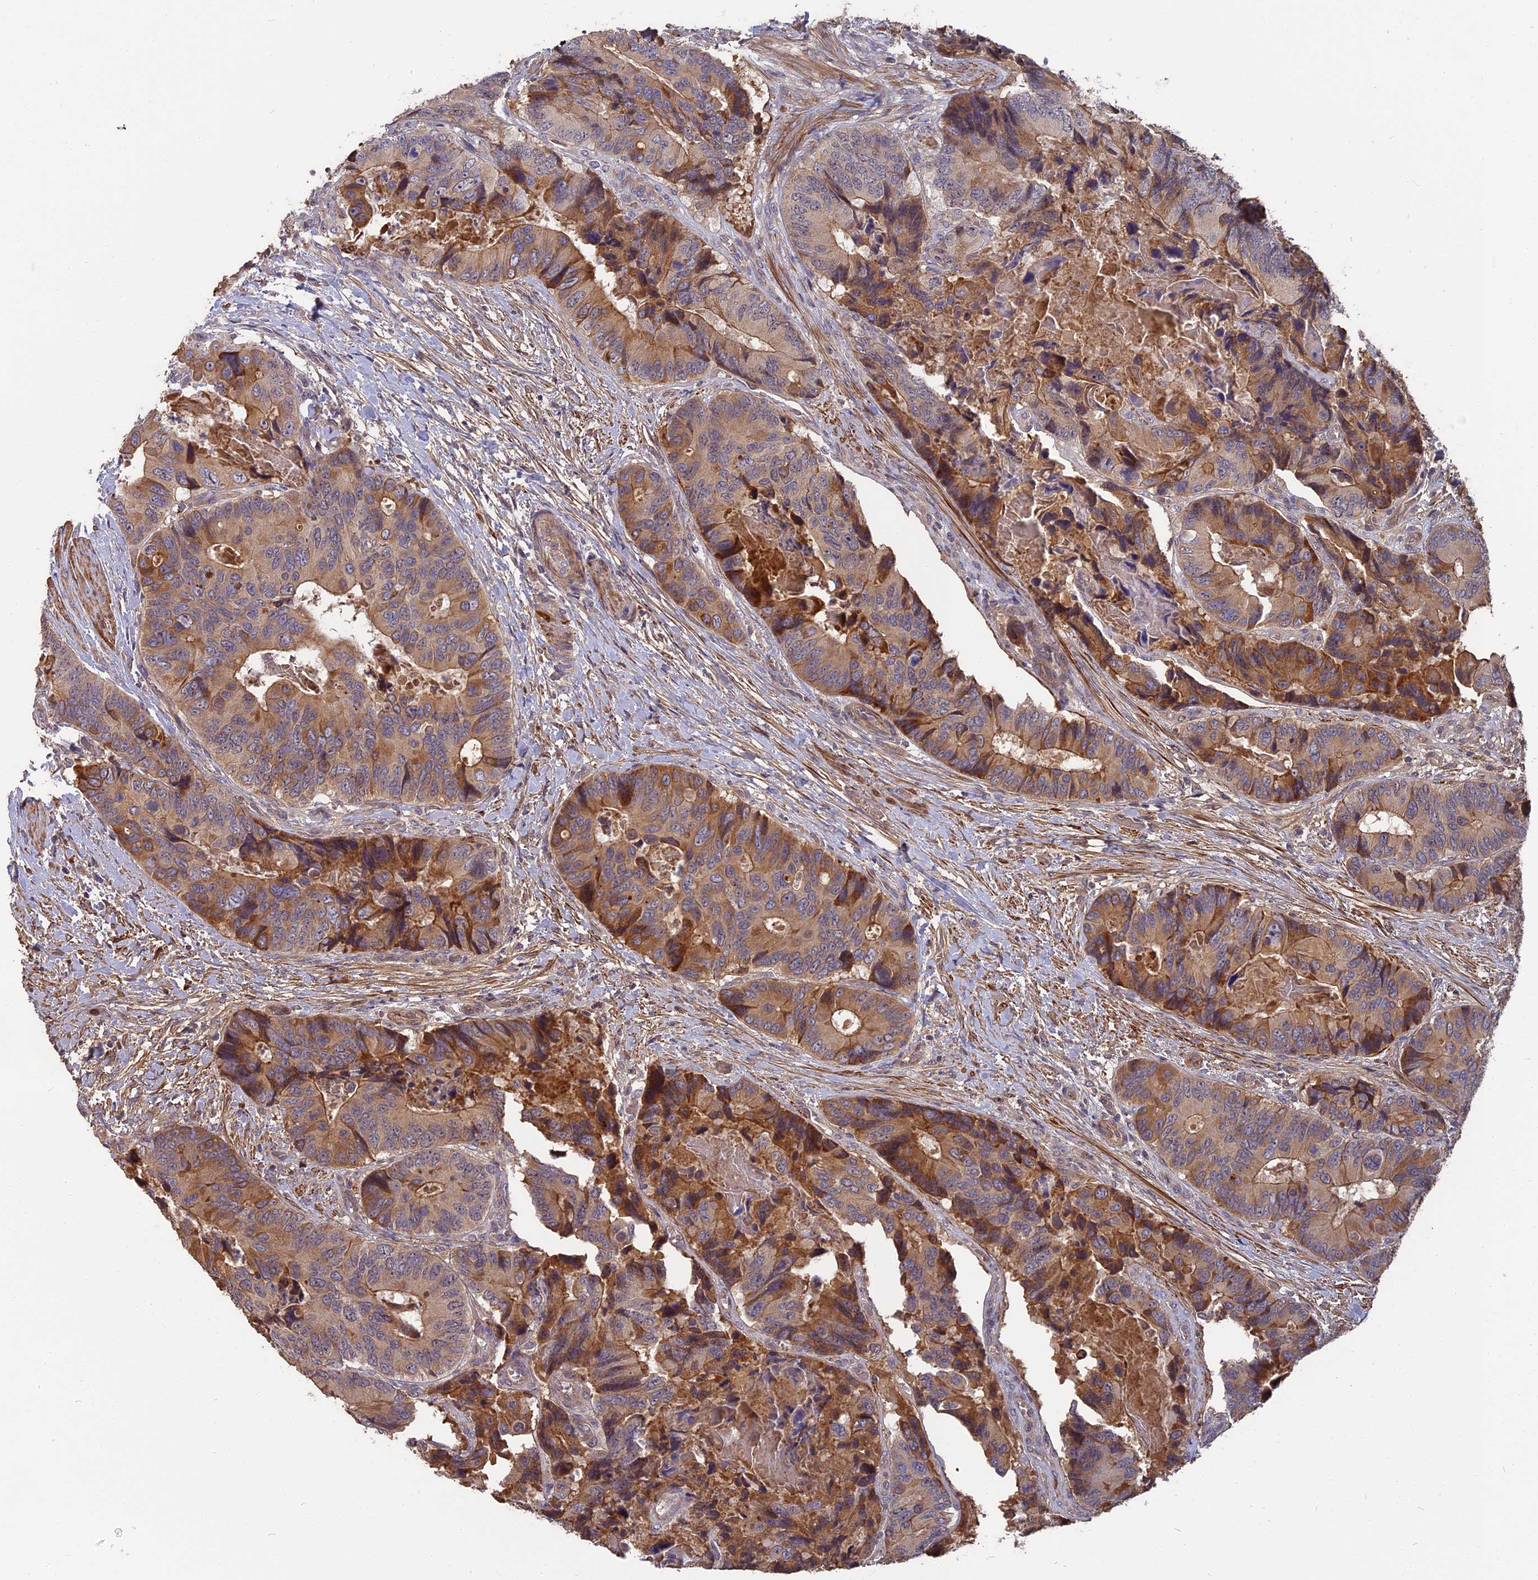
{"staining": {"intensity": "moderate", "quantity": ">75%", "location": "cytoplasmic/membranous"}, "tissue": "colorectal cancer", "cell_type": "Tumor cells", "image_type": "cancer", "snomed": [{"axis": "morphology", "description": "Adenocarcinoma, NOS"}, {"axis": "topography", "description": "Colon"}], "caption": "There is medium levels of moderate cytoplasmic/membranous positivity in tumor cells of colorectal cancer, as demonstrated by immunohistochemical staining (brown color).", "gene": "ERMAP", "patient": {"sex": "male", "age": 84}}